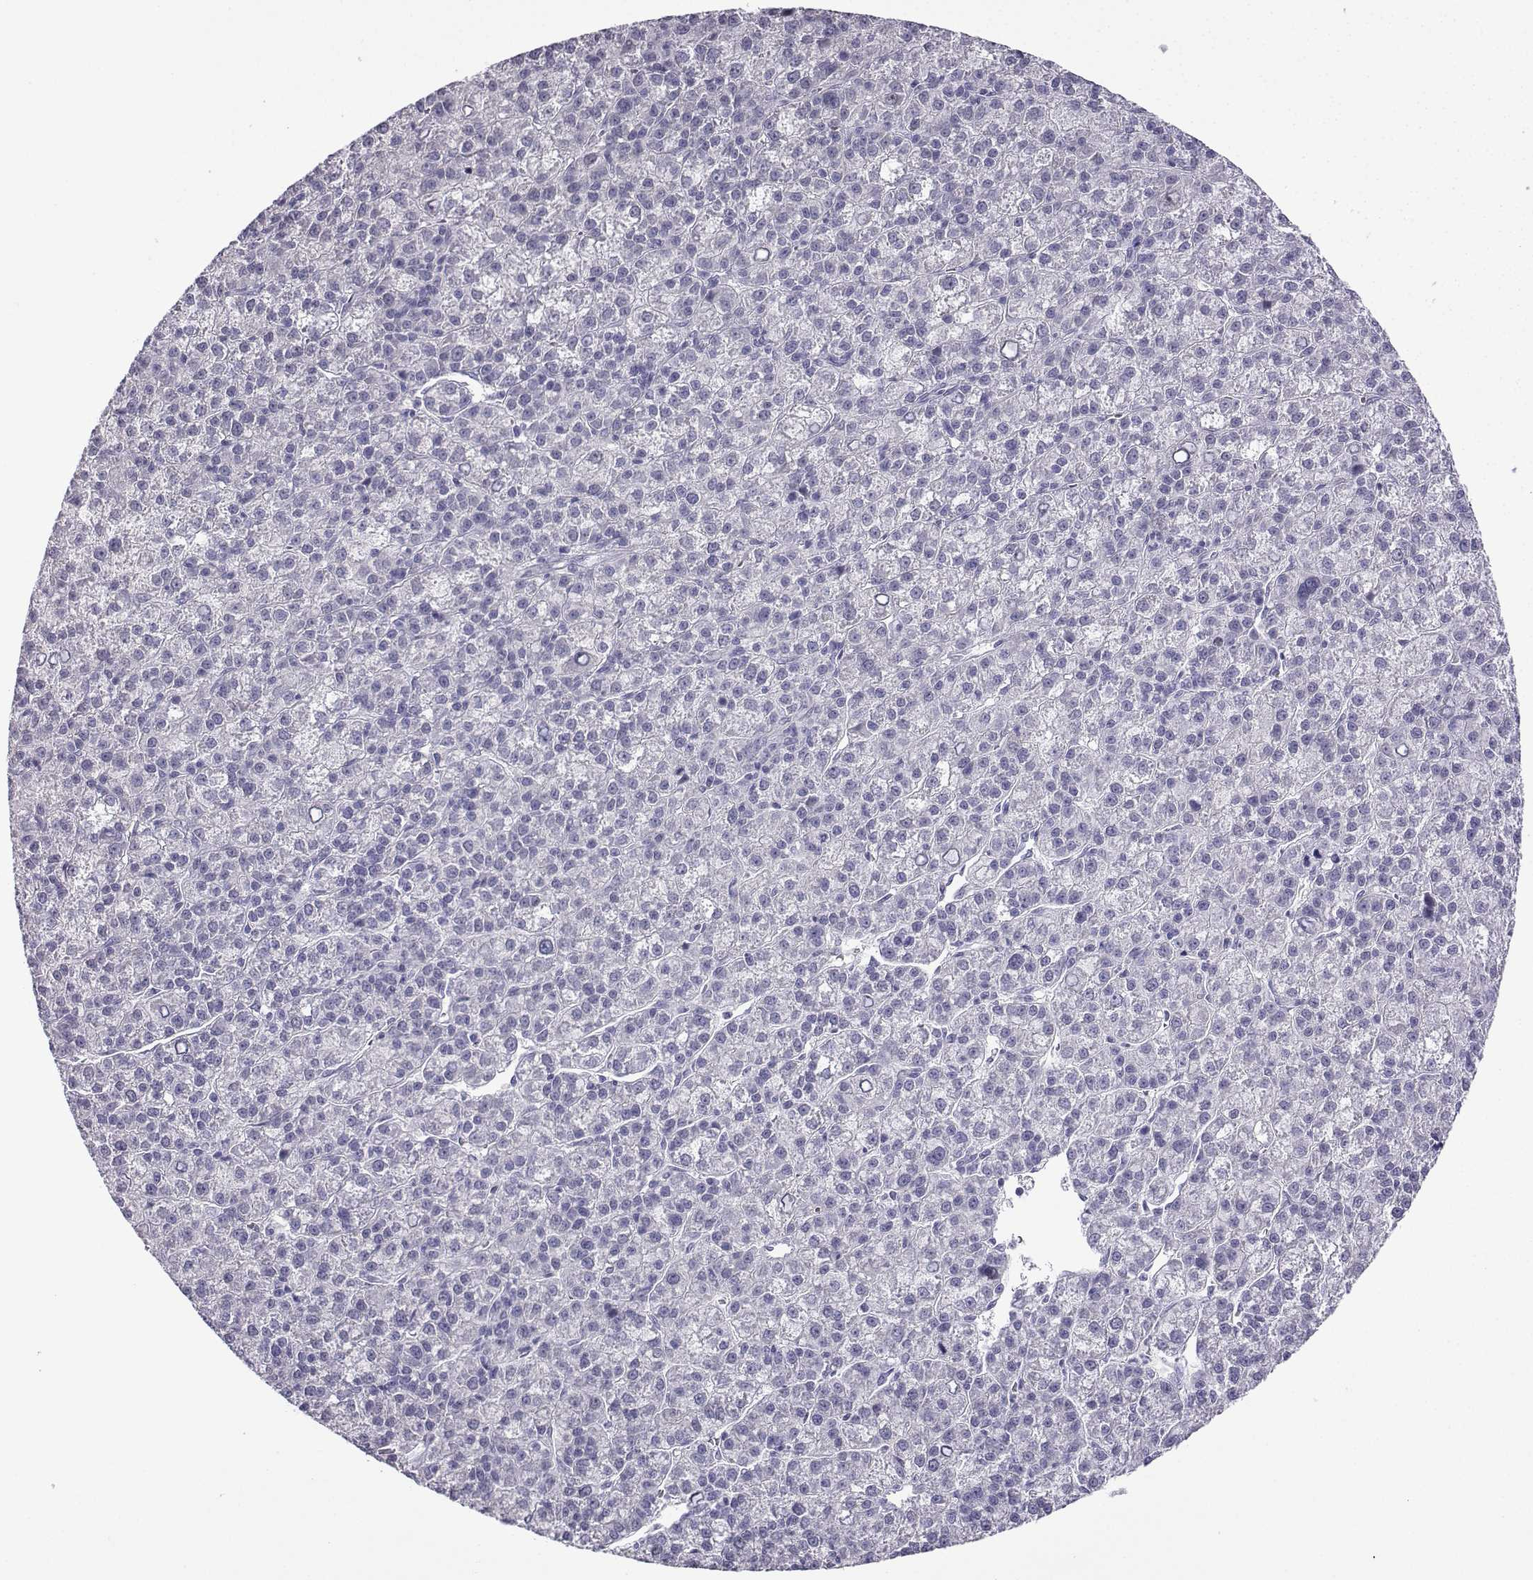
{"staining": {"intensity": "negative", "quantity": "none", "location": "none"}, "tissue": "liver cancer", "cell_type": "Tumor cells", "image_type": "cancer", "snomed": [{"axis": "morphology", "description": "Carcinoma, Hepatocellular, NOS"}, {"axis": "topography", "description": "Liver"}], "caption": "Immunohistochemistry (IHC) of hepatocellular carcinoma (liver) shows no staining in tumor cells.", "gene": "CFAP70", "patient": {"sex": "female", "age": 60}}